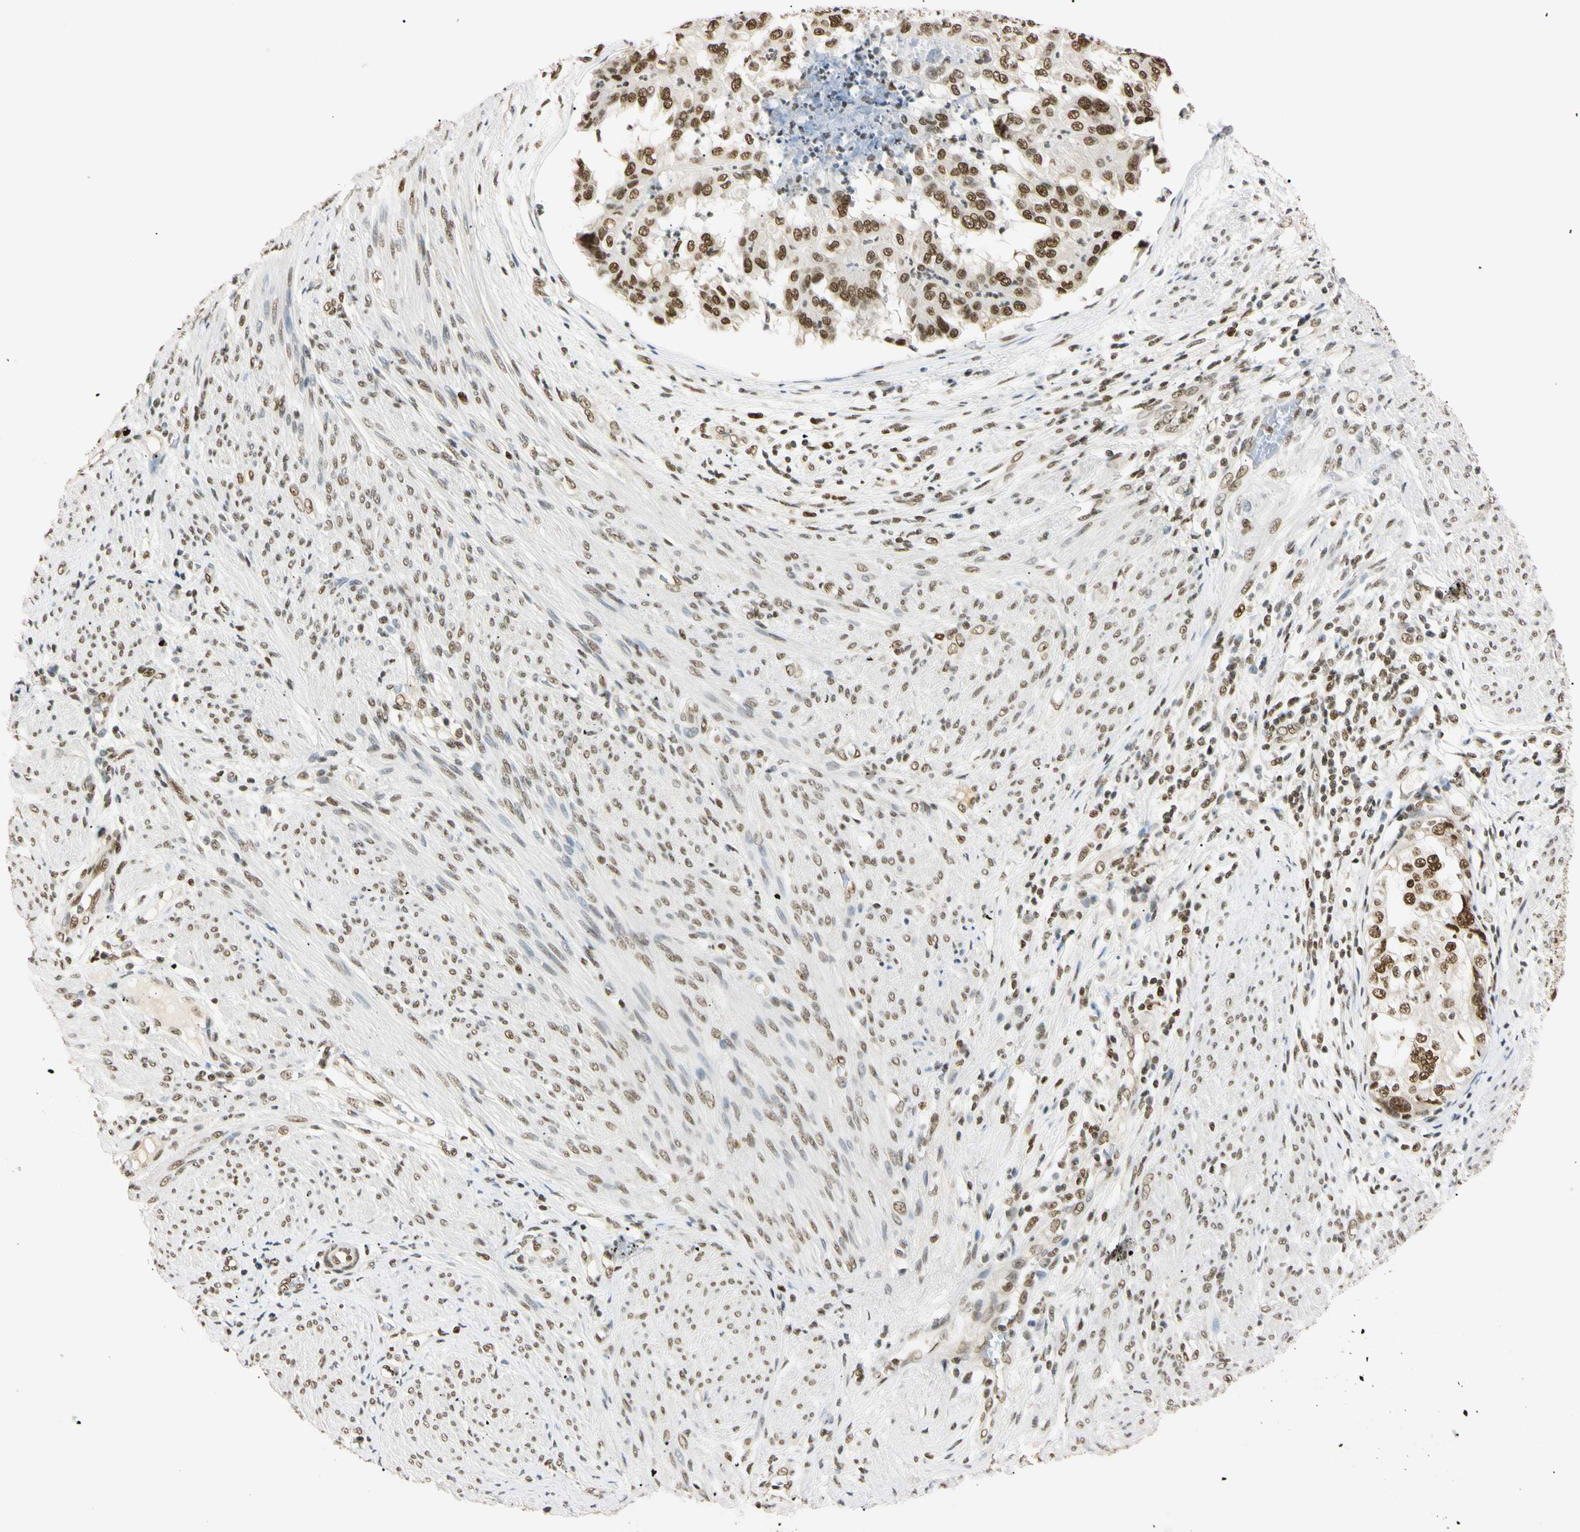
{"staining": {"intensity": "strong", "quantity": ">75%", "location": "nuclear"}, "tissue": "endometrial cancer", "cell_type": "Tumor cells", "image_type": "cancer", "snomed": [{"axis": "morphology", "description": "Adenocarcinoma, NOS"}, {"axis": "topography", "description": "Endometrium"}], "caption": "The photomicrograph demonstrates a brown stain indicating the presence of a protein in the nuclear of tumor cells in endometrial cancer. The protein of interest is stained brown, and the nuclei are stained in blue (DAB IHC with brightfield microscopy, high magnification).", "gene": "SMARCA5", "patient": {"sex": "female", "age": 85}}